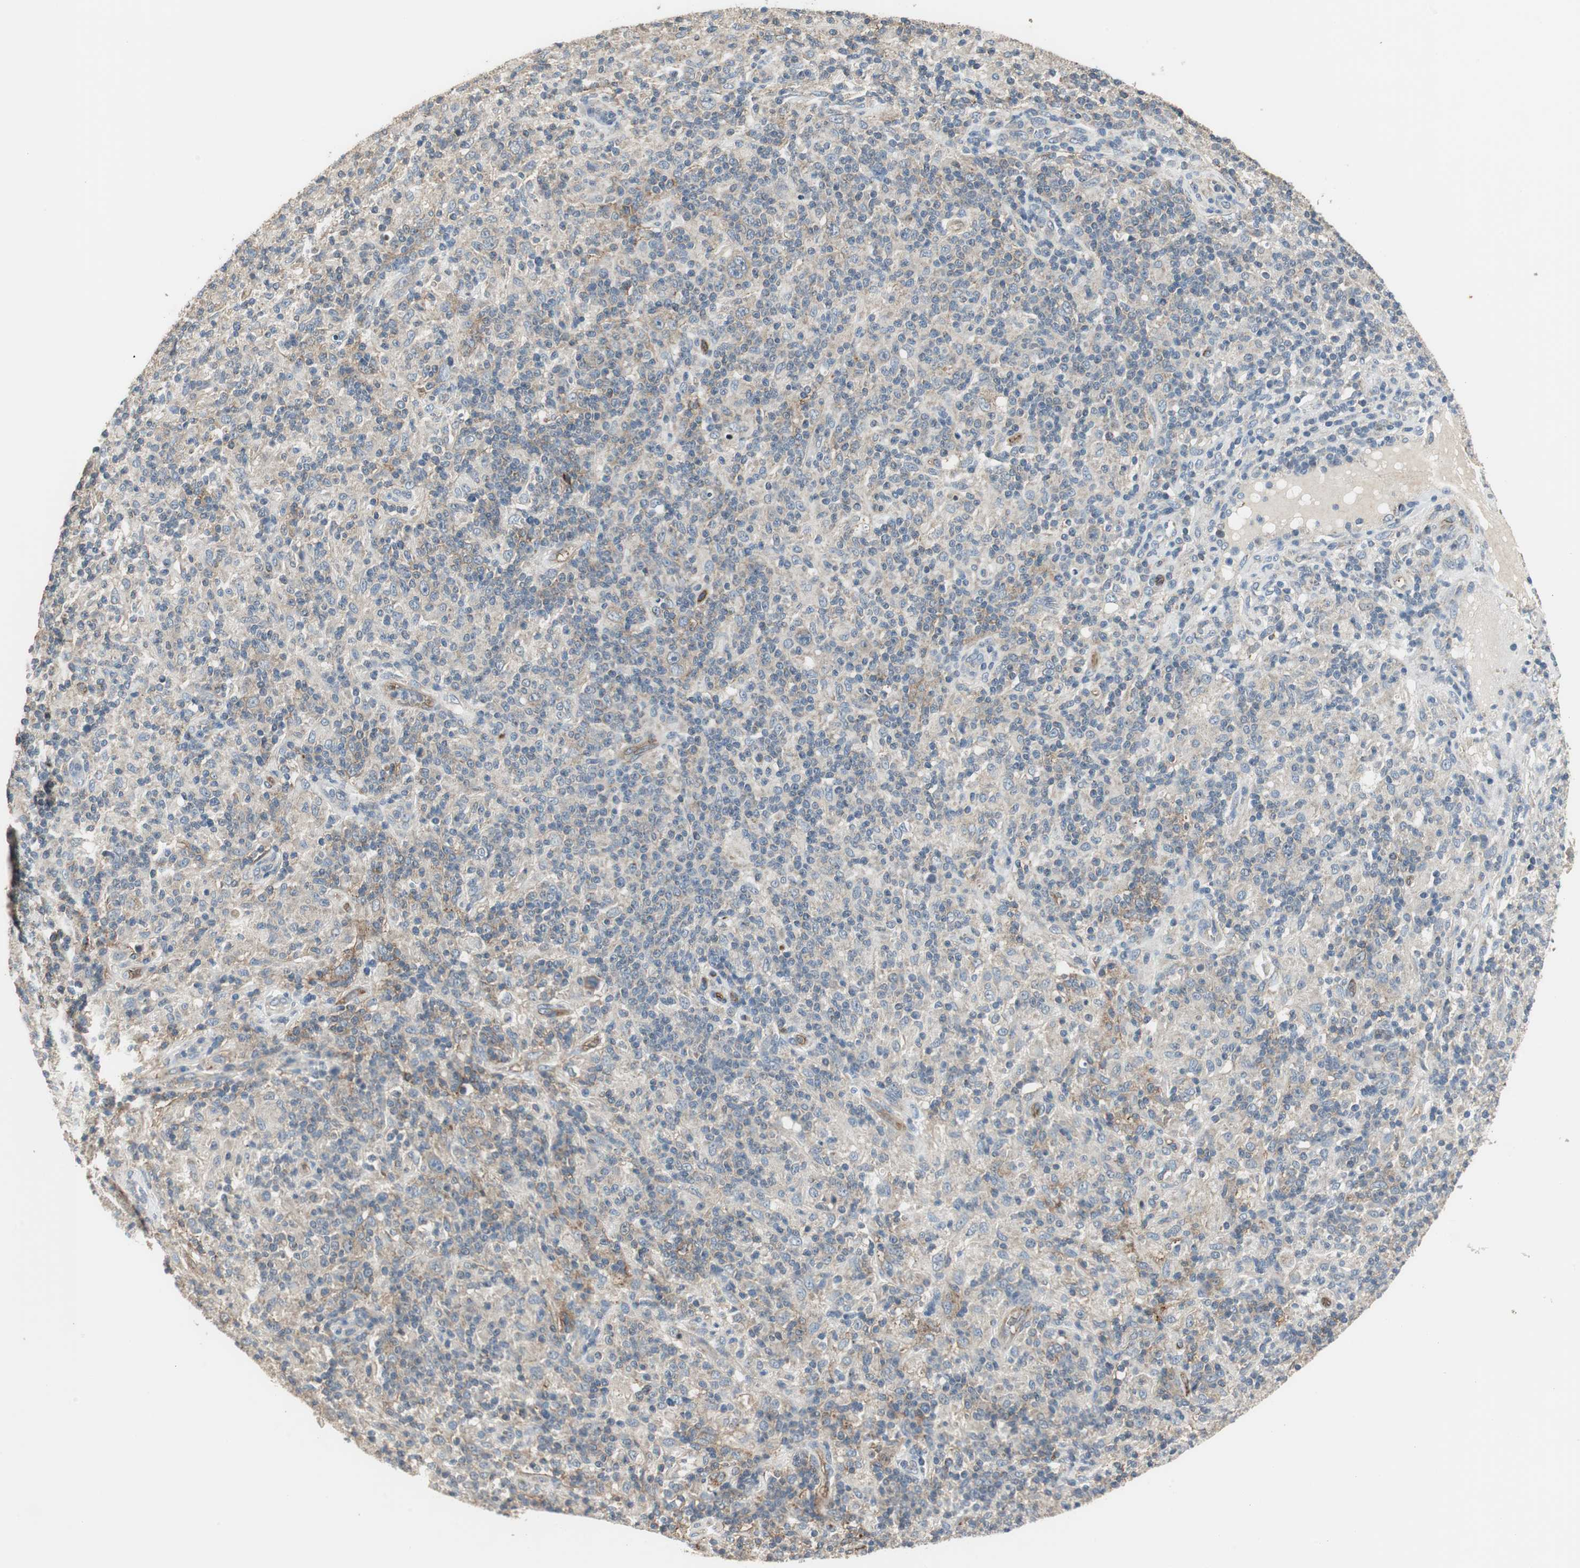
{"staining": {"intensity": "weak", "quantity": ">75%", "location": "cytoplasmic/membranous"}, "tissue": "lymphoma", "cell_type": "Tumor cells", "image_type": "cancer", "snomed": [{"axis": "morphology", "description": "Hodgkin's disease, NOS"}, {"axis": "topography", "description": "Lymph node"}], "caption": "Immunohistochemistry (DAB) staining of human Hodgkin's disease displays weak cytoplasmic/membranous protein expression in about >75% of tumor cells.", "gene": "MSTO1", "patient": {"sex": "male", "age": 70}}